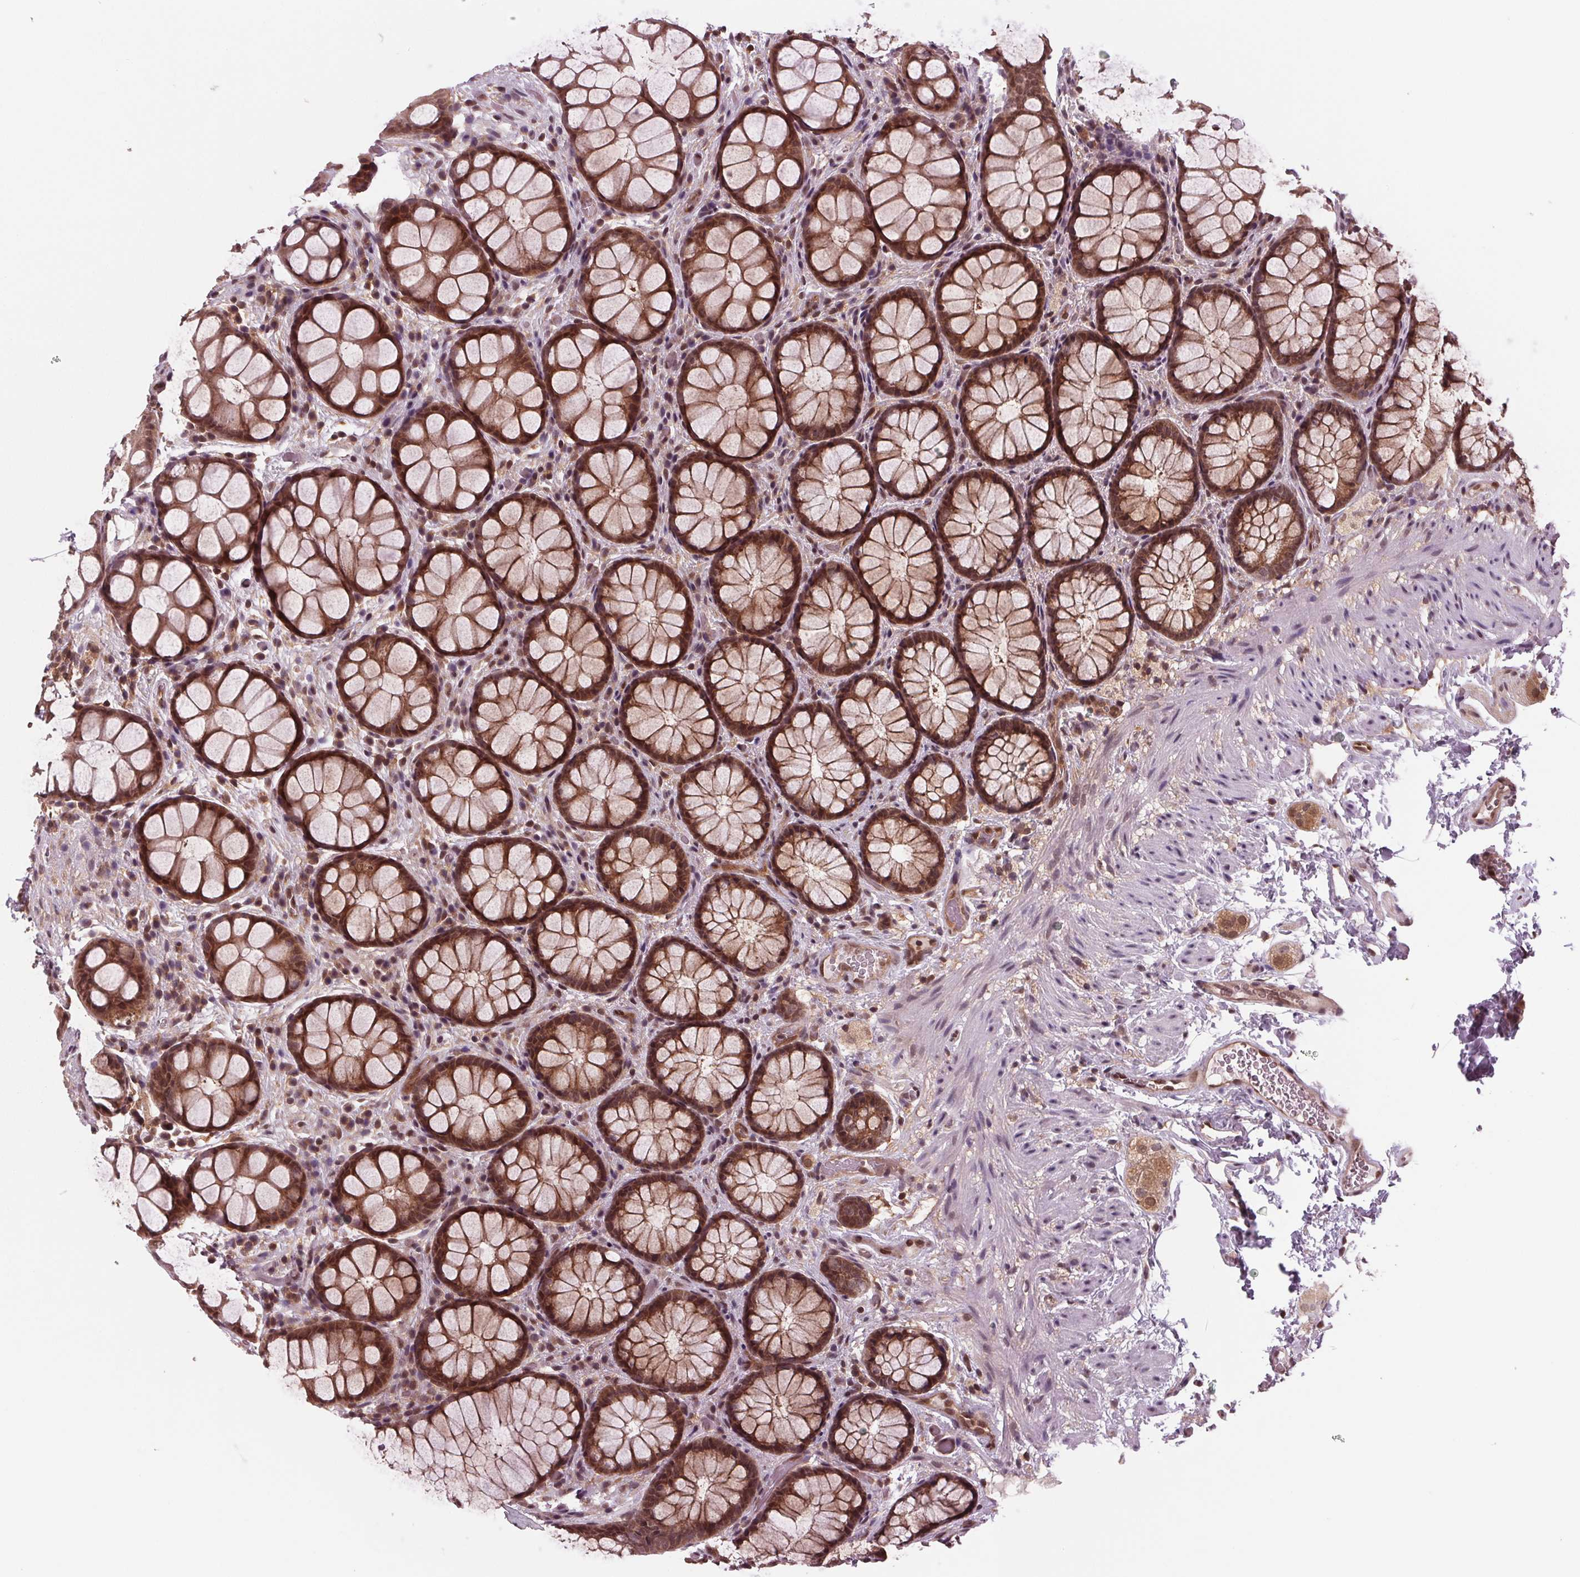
{"staining": {"intensity": "strong", "quantity": ">75%", "location": "cytoplasmic/membranous,nuclear"}, "tissue": "rectum", "cell_type": "Glandular cells", "image_type": "normal", "snomed": [{"axis": "morphology", "description": "Normal tissue, NOS"}, {"axis": "topography", "description": "Rectum"}], "caption": "Unremarkable rectum demonstrates strong cytoplasmic/membranous,nuclear staining in about >75% of glandular cells, visualized by immunohistochemistry. The protein is stained brown, and the nuclei are stained in blue (DAB (3,3'-diaminobenzidine) IHC with brightfield microscopy, high magnification).", "gene": "STAT3", "patient": {"sex": "female", "age": 62}}